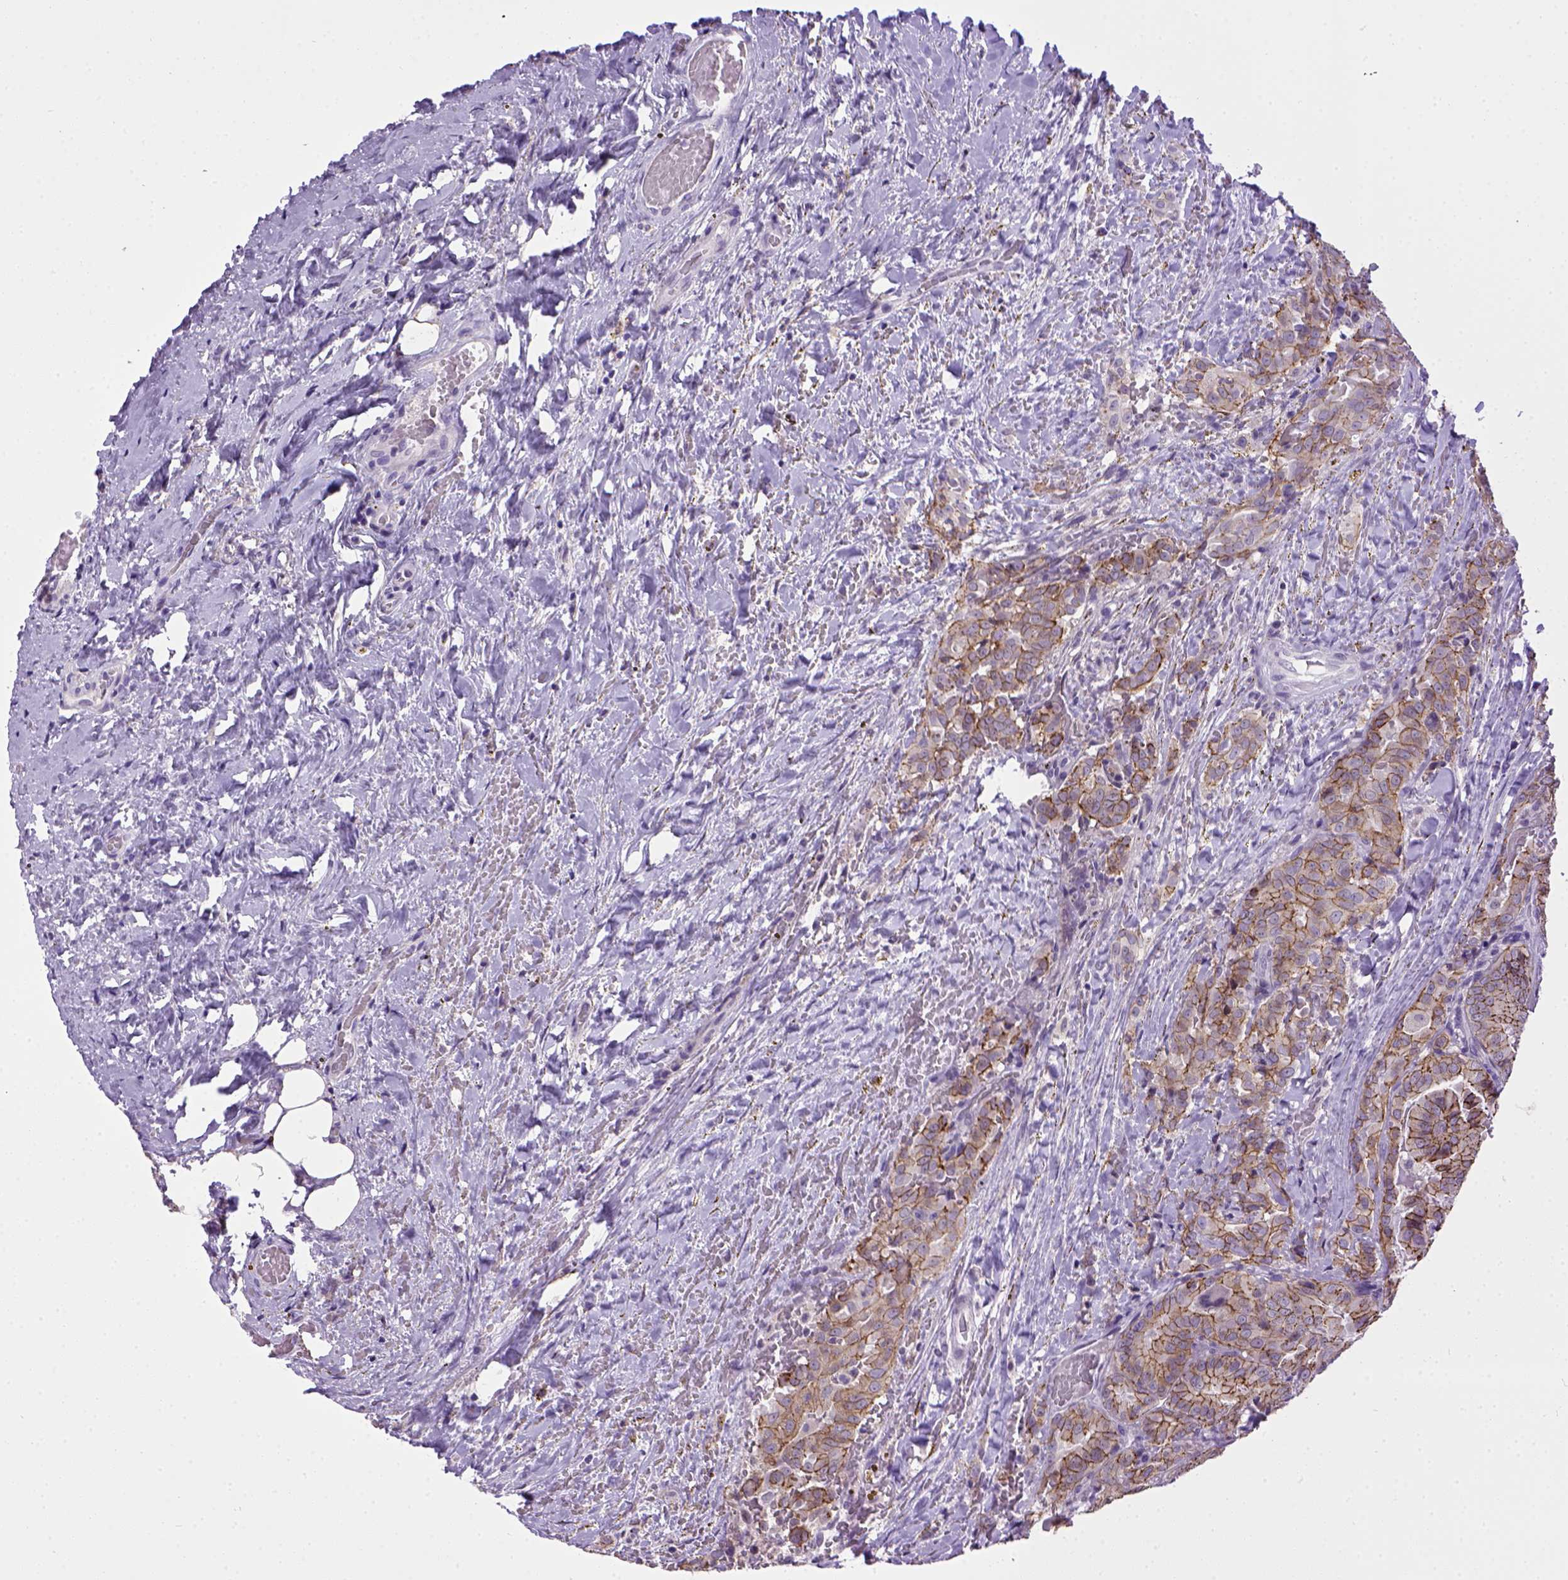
{"staining": {"intensity": "moderate", "quantity": ">75%", "location": "cytoplasmic/membranous"}, "tissue": "thyroid cancer", "cell_type": "Tumor cells", "image_type": "cancer", "snomed": [{"axis": "morphology", "description": "Papillary adenocarcinoma, NOS"}, {"axis": "topography", "description": "Thyroid gland"}], "caption": "IHC staining of thyroid cancer, which displays medium levels of moderate cytoplasmic/membranous expression in approximately >75% of tumor cells indicating moderate cytoplasmic/membranous protein expression. The staining was performed using DAB (3,3'-diaminobenzidine) (brown) for protein detection and nuclei were counterstained in hematoxylin (blue).", "gene": "CDH1", "patient": {"sex": "male", "age": 61}}